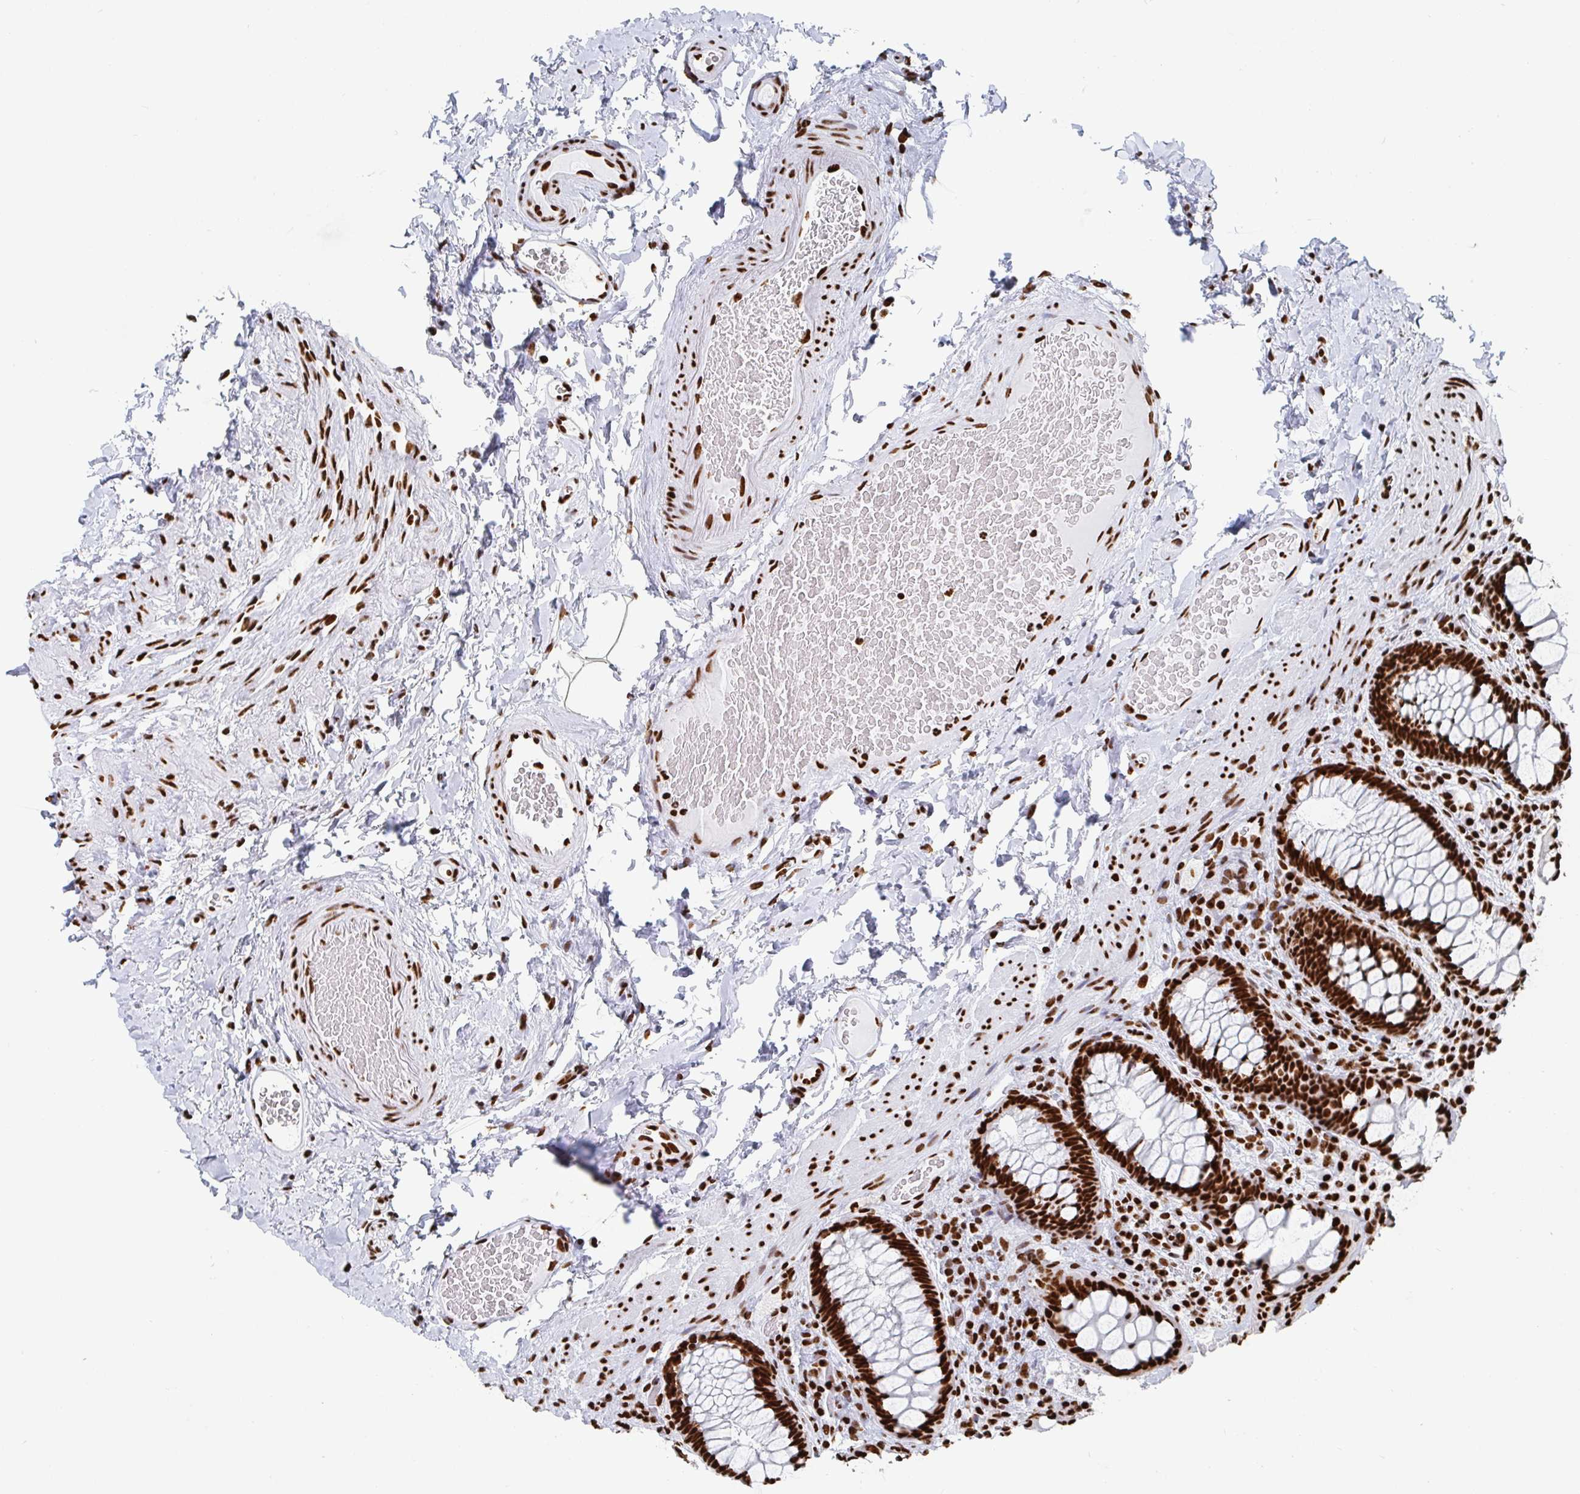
{"staining": {"intensity": "strong", "quantity": ">75%", "location": "nuclear"}, "tissue": "rectum", "cell_type": "Glandular cells", "image_type": "normal", "snomed": [{"axis": "morphology", "description": "Normal tissue, NOS"}, {"axis": "topography", "description": "Rectum"}], "caption": "About >75% of glandular cells in benign rectum reveal strong nuclear protein expression as visualized by brown immunohistochemical staining.", "gene": "EWSR1", "patient": {"sex": "female", "age": 69}}